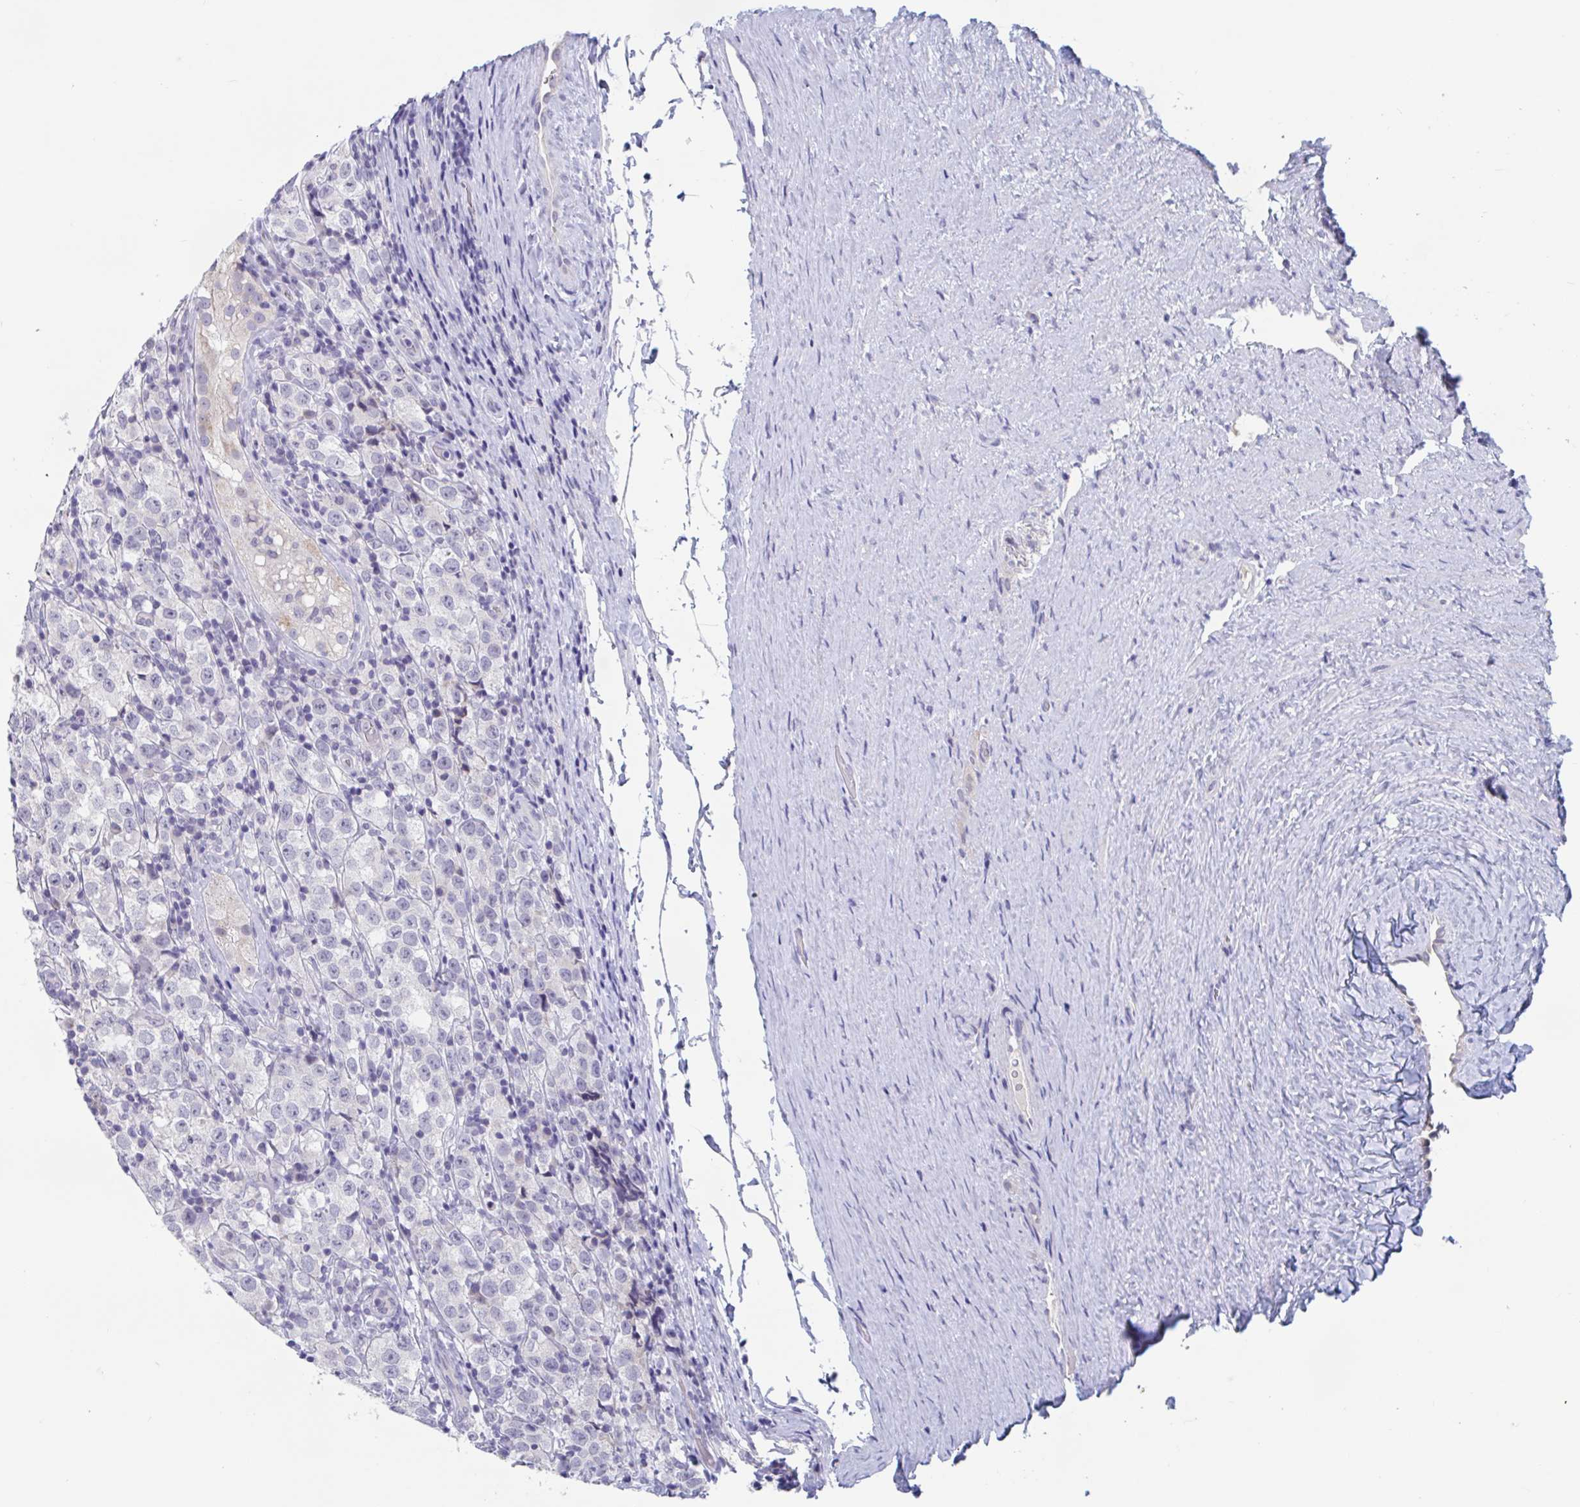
{"staining": {"intensity": "negative", "quantity": "none", "location": "none"}, "tissue": "testis cancer", "cell_type": "Tumor cells", "image_type": "cancer", "snomed": [{"axis": "morphology", "description": "Seminoma, NOS"}, {"axis": "morphology", "description": "Carcinoma, Embryonal, NOS"}, {"axis": "topography", "description": "Testis"}], "caption": "Tumor cells show no significant protein positivity in testis cancer (seminoma).", "gene": "UNKL", "patient": {"sex": "male", "age": 41}}